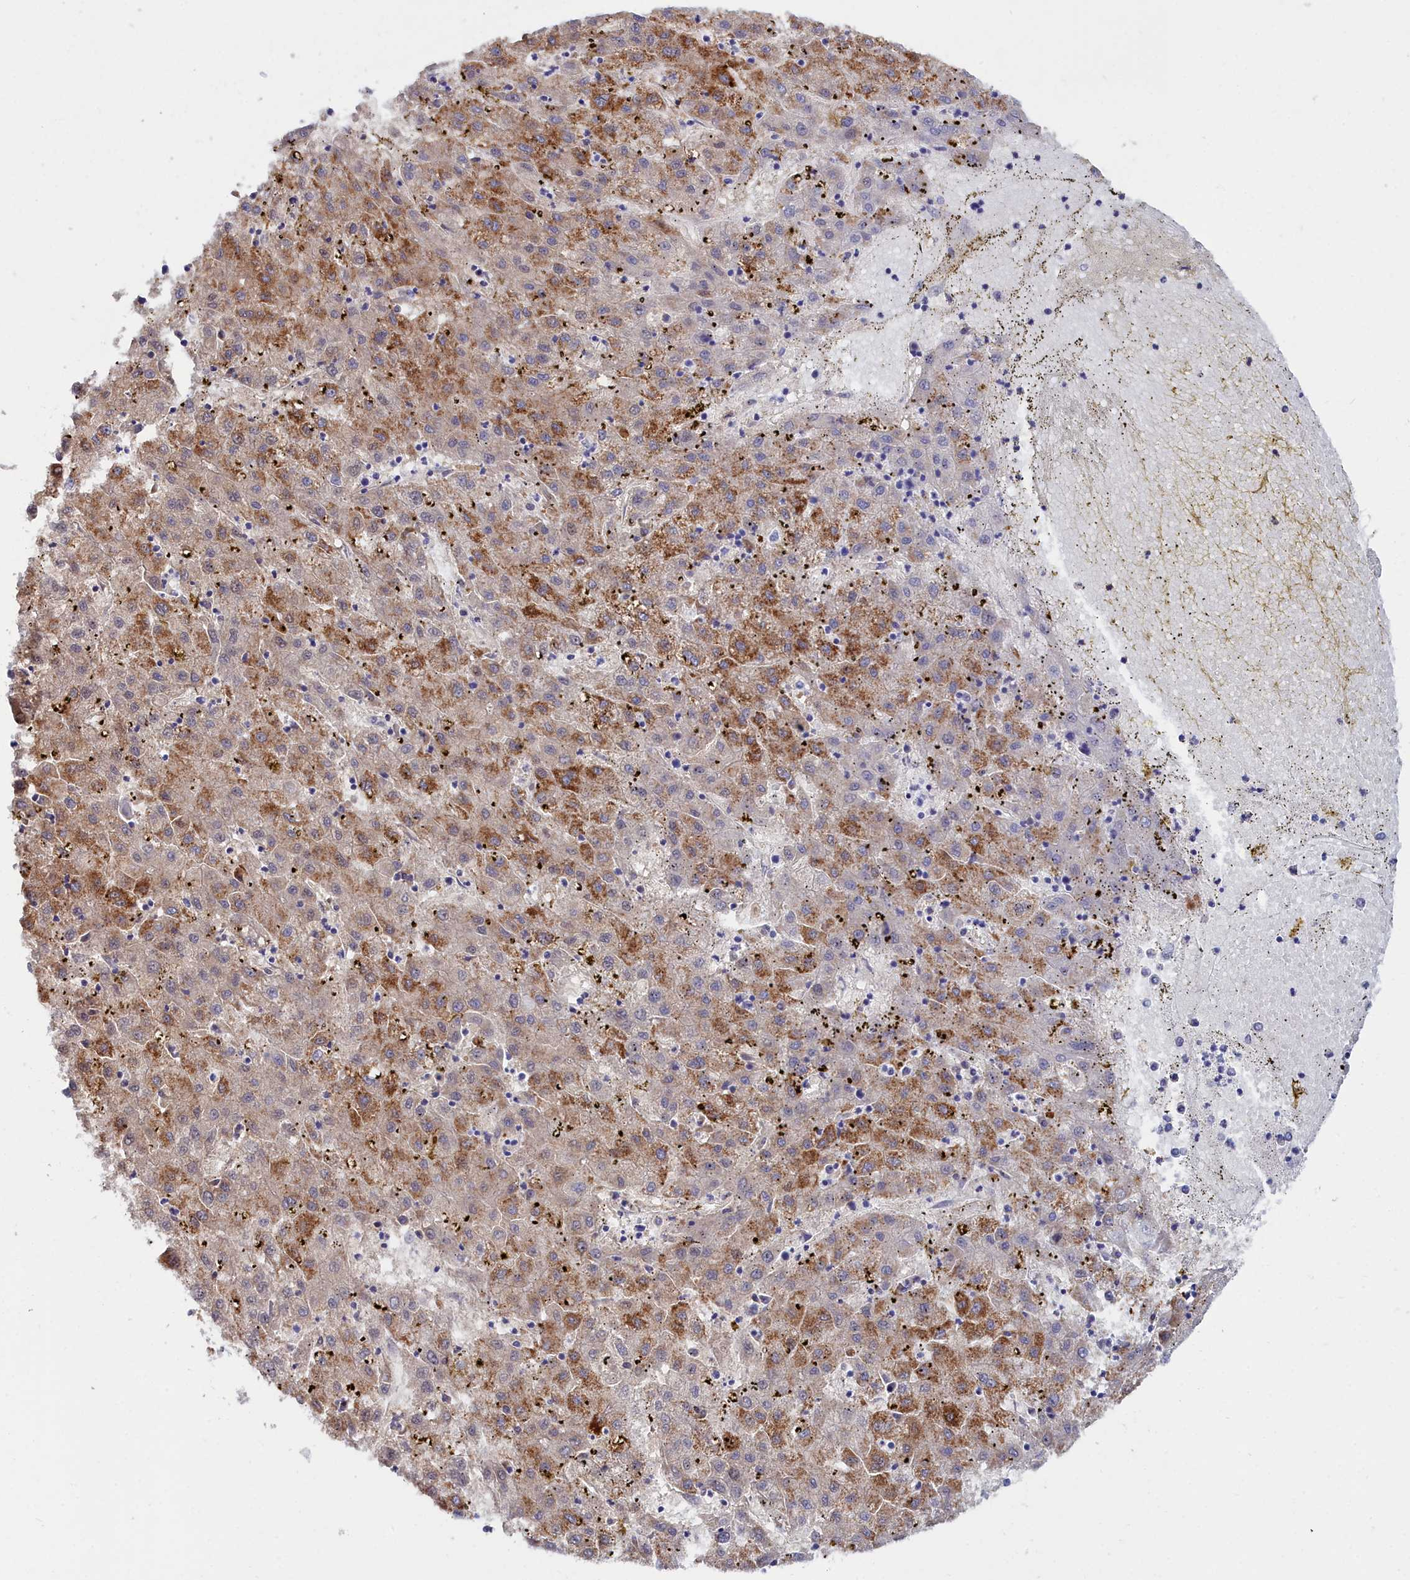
{"staining": {"intensity": "moderate", "quantity": ">75%", "location": "cytoplasmic/membranous"}, "tissue": "liver cancer", "cell_type": "Tumor cells", "image_type": "cancer", "snomed": [{"axis": "morphology", "description": "Carcinoma, Hepatocellular, NOS"}, {"axis": "topography", "description": "Liver"}], "caption": "Liver hepatocellular carcinoma stained with a protein marker displays moderate staining in tumor cells.", "gene": "SLC49A3", "patient": {"sex": "male", "age": 72}}